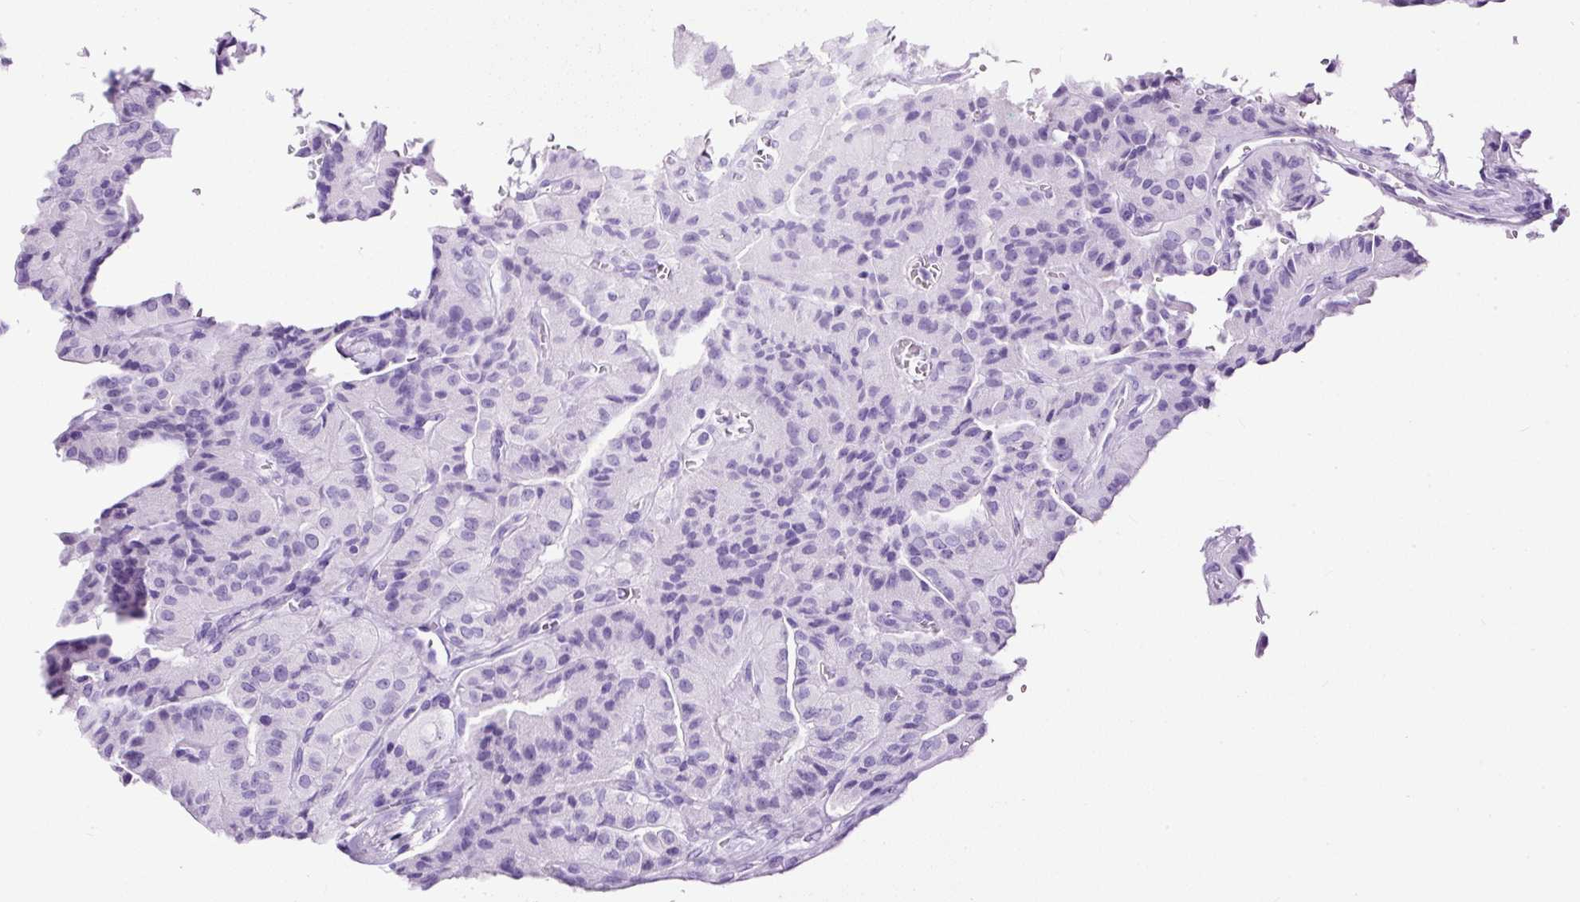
{"staining": {"intensity": "negative", "quantity": "none", "location": "none"}, "tissue": "thyroid cancer", "cell_type": "Tumor cells", "image_type": "cancer", "snomed": [{"axis": "morphology", "description": "Normal tissue, NOS"}, {"axis": "morphology", "description": "Papillary adenocarcinoma, NOS"}, {"axis": "topography", "description": "Thyroid gland"}], "caption": "There is no significant positivity in tumor cells of thyroid cancer (papillary adenocarcinoma).", "gene": "NTS", "patient": {"sex": "female", "age": 59}}